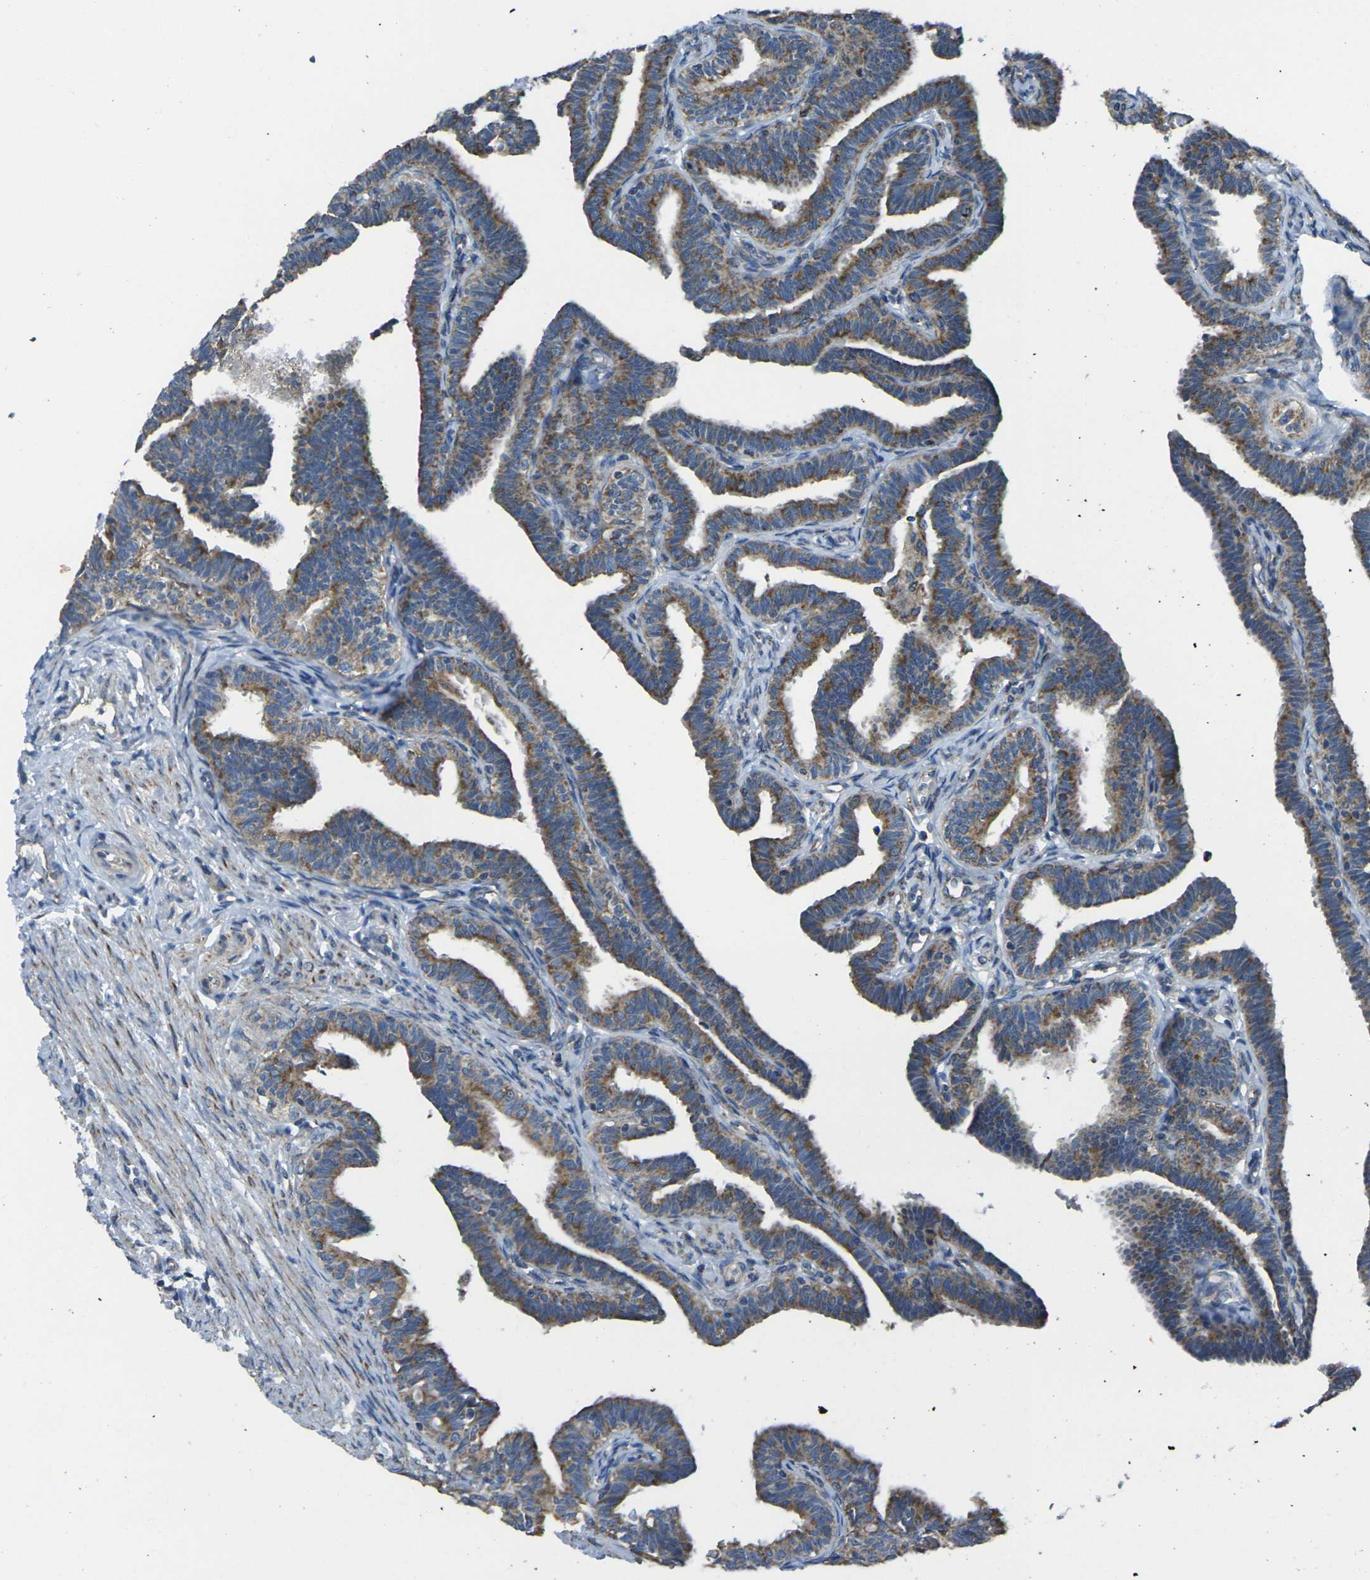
{"staining": {"intensity": "moderate", "quantity": ">75%", "location": "cytoplasmic/membranous"}, "tissue": "fallopian tube", "cell_type": "Glandular cells", "image_type": "normal", "snomed": [{"axis": "morphology", "description": "Normal tissue, NOS"}, {"axis": "topography", "description": "Fallopian tube"}, {"axis": "topography", "description": "Ovary"}], "caption": "An IHC micrograph of benign tissue is shown. Protein staining in brown labels moderate cytoplasmic/membranous positivity in fallopian tube within glandular cells.", "gene": "TMEM120B", "patient": {"sex": "female", "age": 23}}